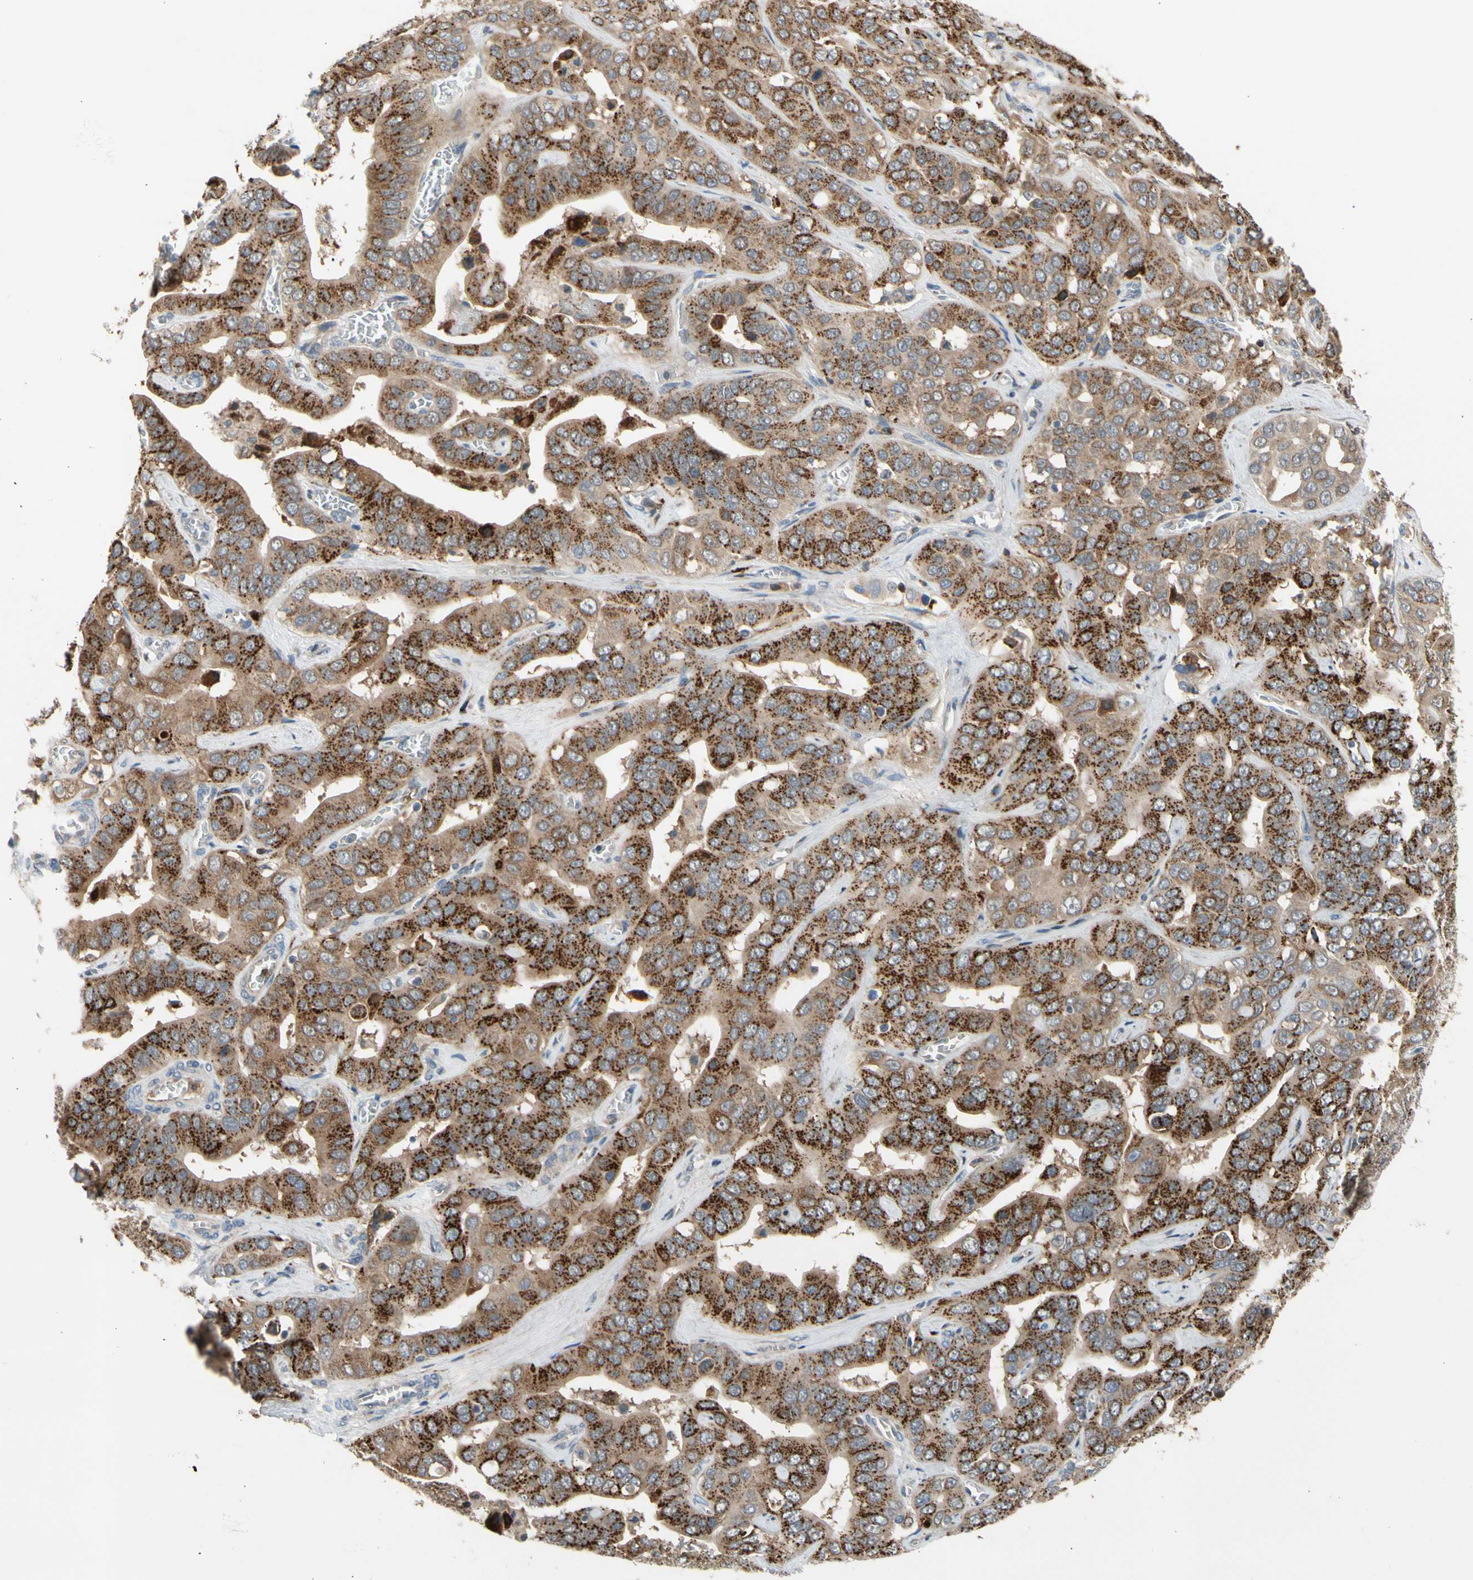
{"staining": {"intensity": "strong", "quantity": ">75%", "location": "cytoplasmic/membranous"}, "tissue": "liver cancer", "cell_type": "Tumor cells", "image_type": "cancer", "snomed": [{"axis": "morphology", "description": "Cholangiocarcinoma"}, {"axis": "topography", "description": "Liver"}], "caption": "Liver cancer tissue exhibits strong cytoplasmic/membranous staining in about >75% of tumor cells (DAB IHC with brightfield microscopy, high magnification).", "gene": "GALNT5", "patient": {"sex": "female", "age": 52}}